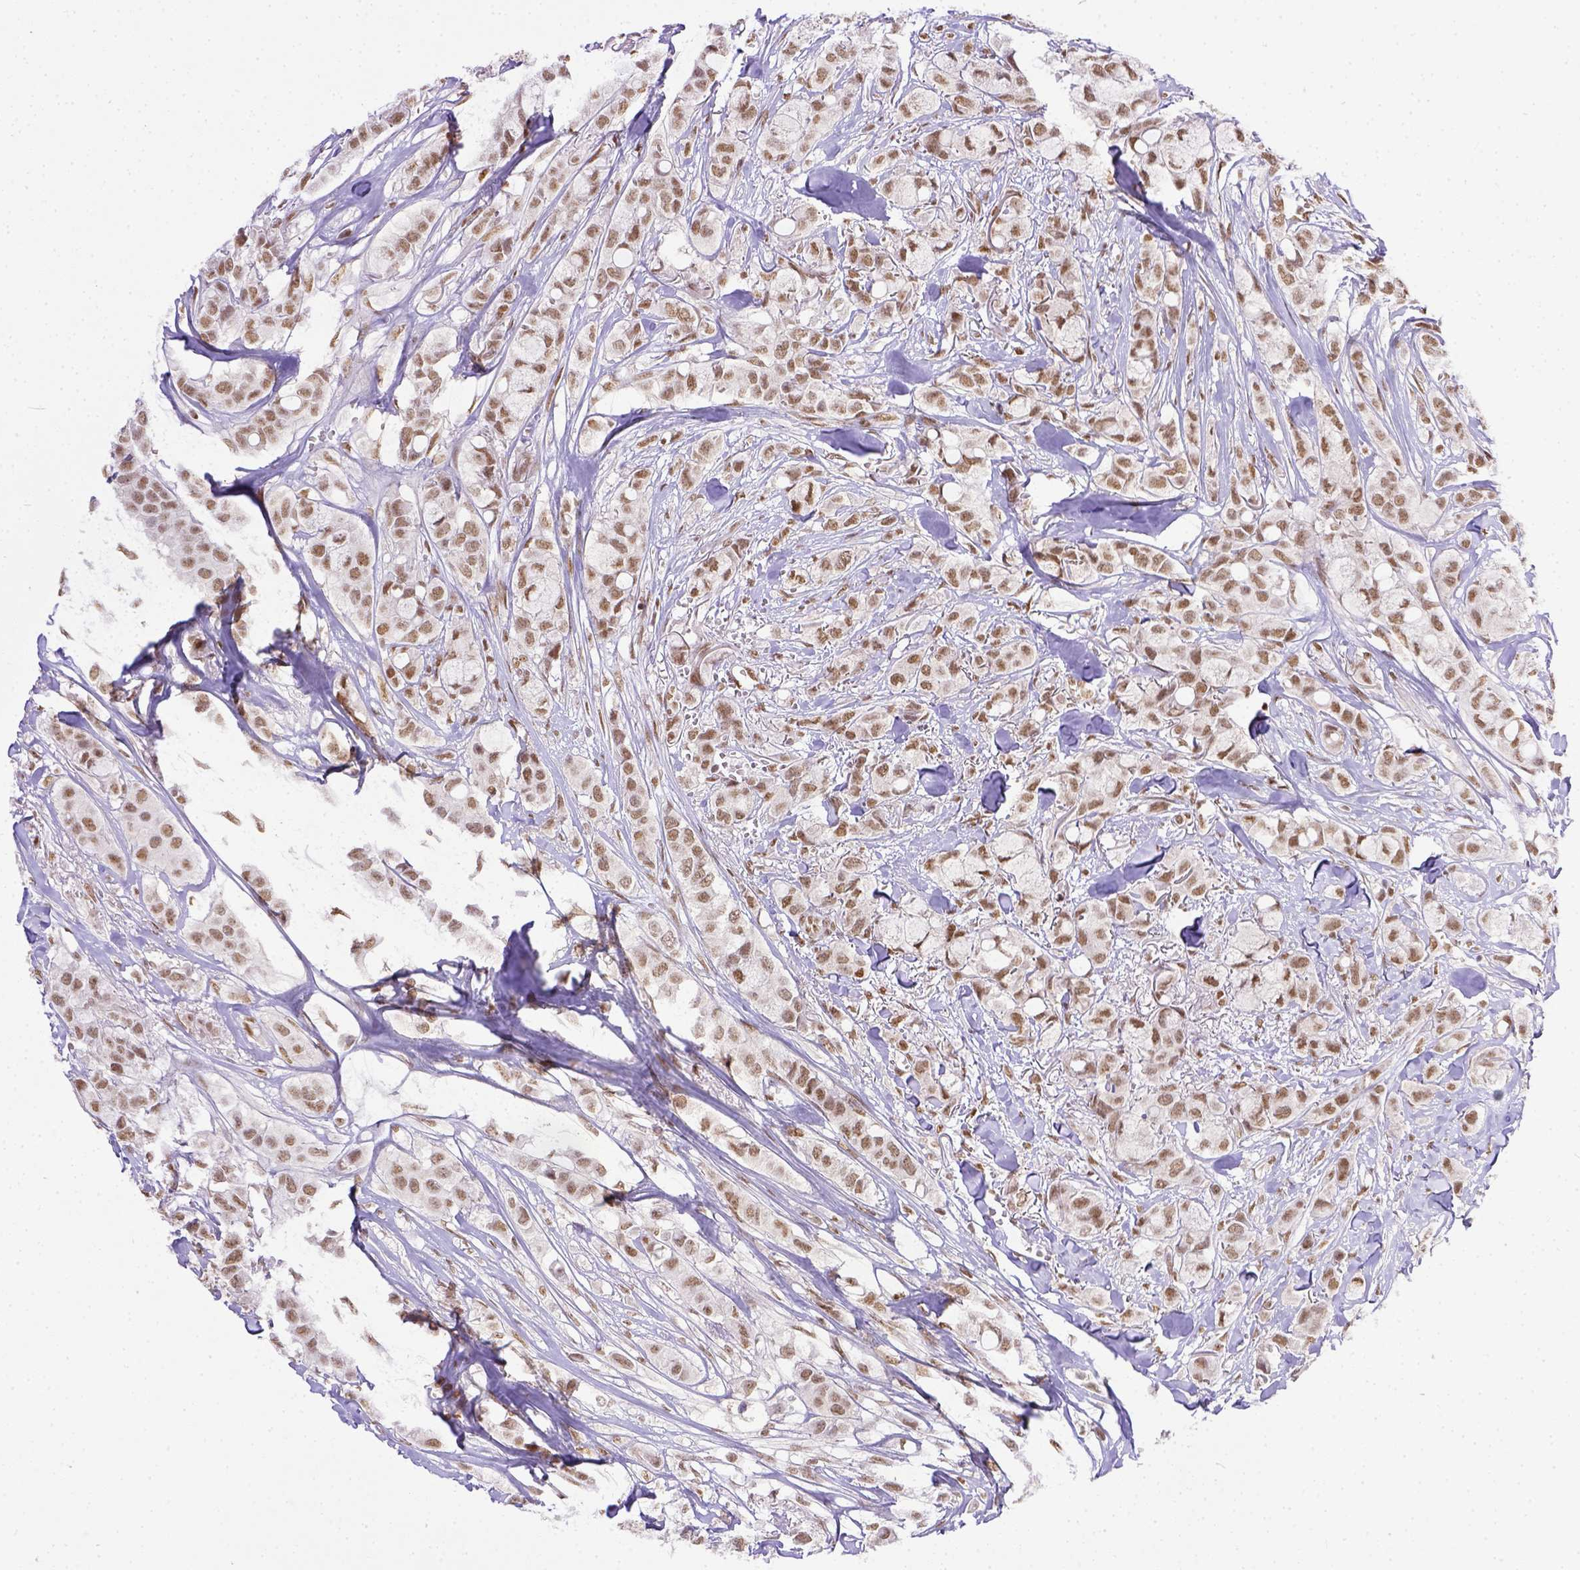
{"staining": {"intensity": "moderate", "quantity": ">75%", "location": "nuclear"}, "tissue": "breast cancer", "cell_type": "Tumor cells", "image_type": "cancer", "snomed": [{"axis": "morphology", "description": "Duct carcinoma"}, {"axis": "topography", "description": "Breast"}], "caption": "This image exhibits immunohistochemistry staining of human infiltrating ductal carcinoma (breast), with medium moderate nuclear expression in about >75% of tumor cells.", "gene": "ERCC1", "patient": {"sex": "female", "age": 85}}